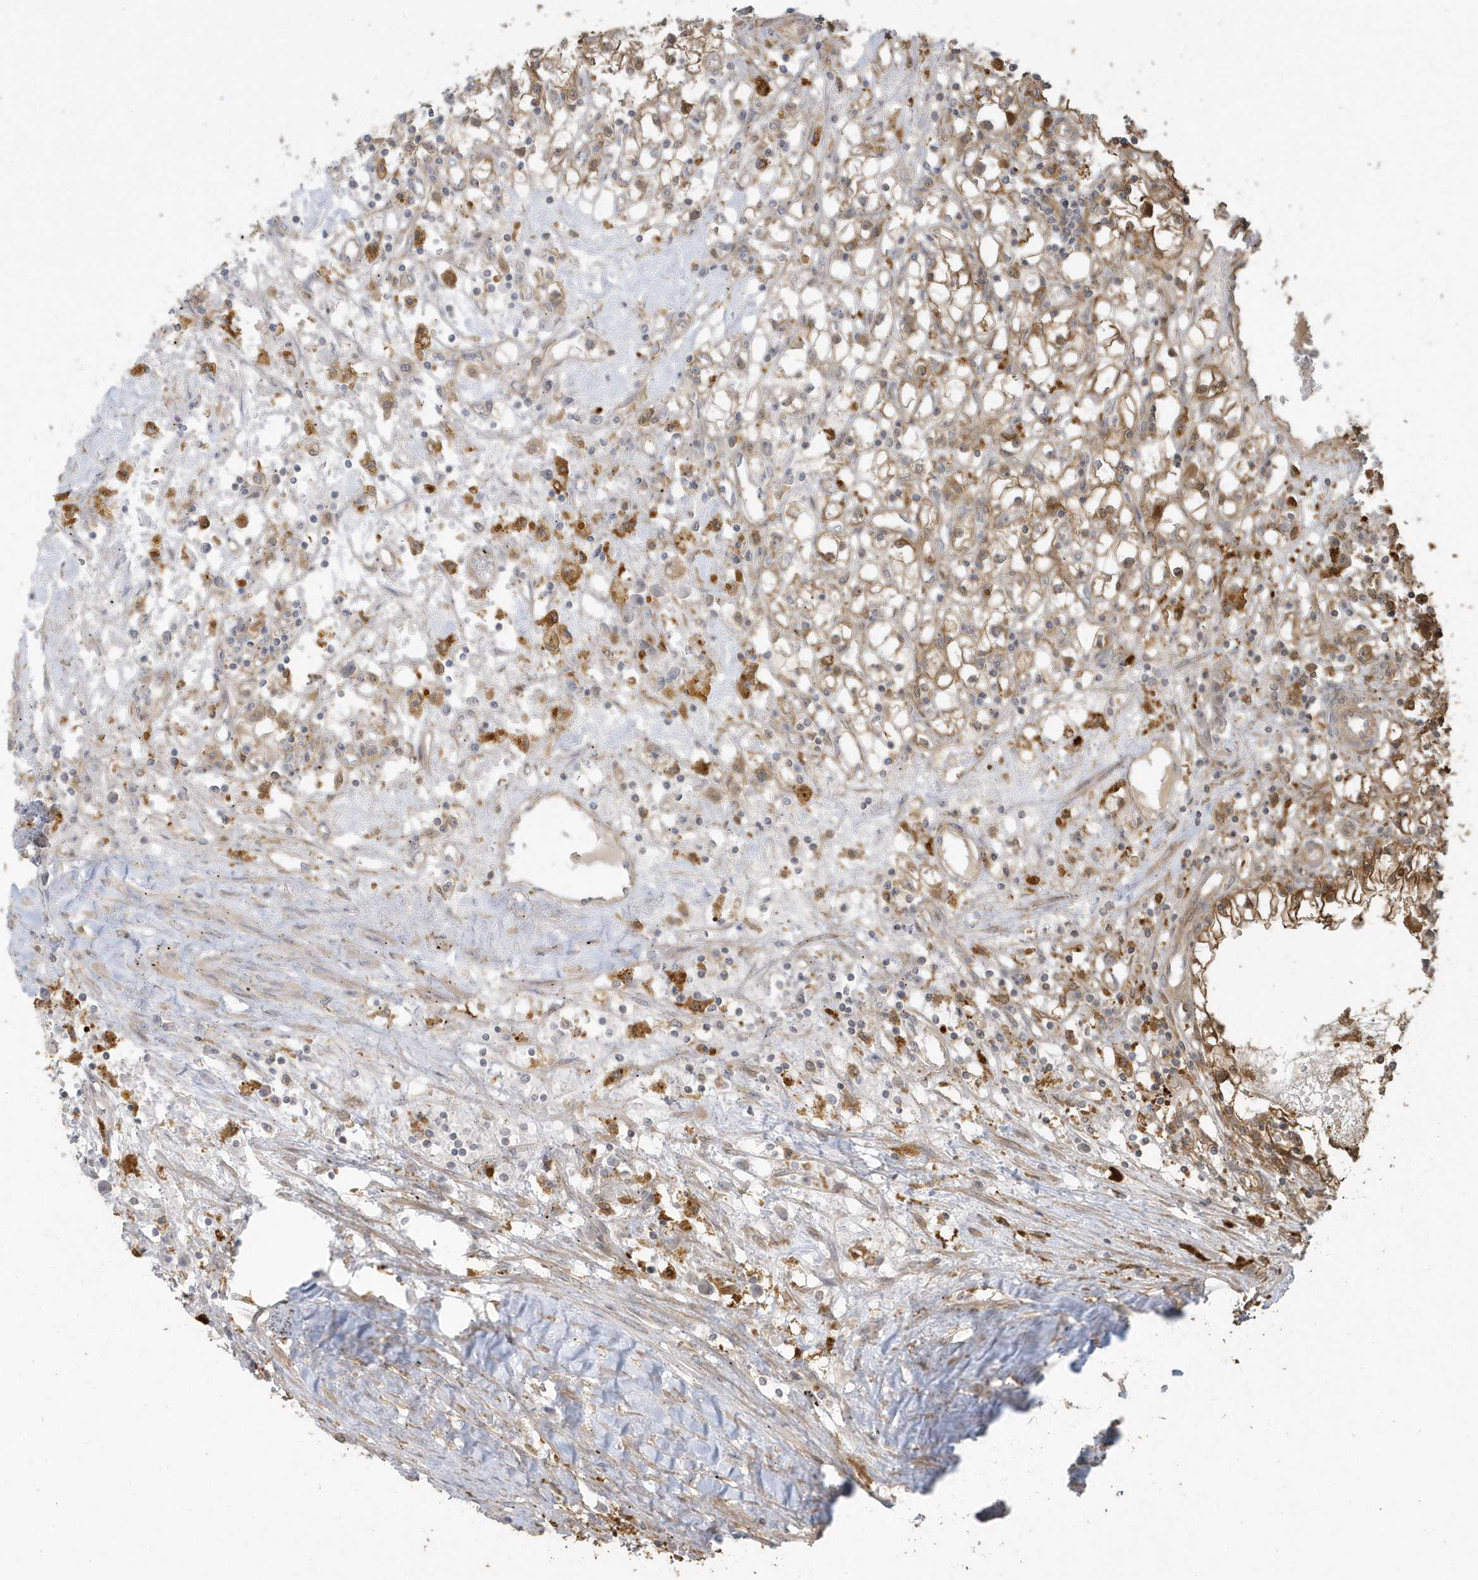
{"staining": {"intensity": "moderate", "quantity": ">75%", "location": "cytoplasmic/membranous"}, "tissue": "renal cancer", "cell_type": "Tumor cells", "image_type": "cancer", "snomed": [{"axis": "morphology", "description": "Adenocarcinoma, NOS"}, {"axis": "topography", "description": "Kidney"}], "caption": "Protein staining of renal cancer tissue demonstrates moderate cytoplasmic/membranous staining in about >75% of tumor cells. The staining is performed using DAB brown chromogen to label protein expression. The nuclei are counter-stained blue using hematoxylin.", "gene": "HNMT", "patient": {"sex": "male", "age": 56}}